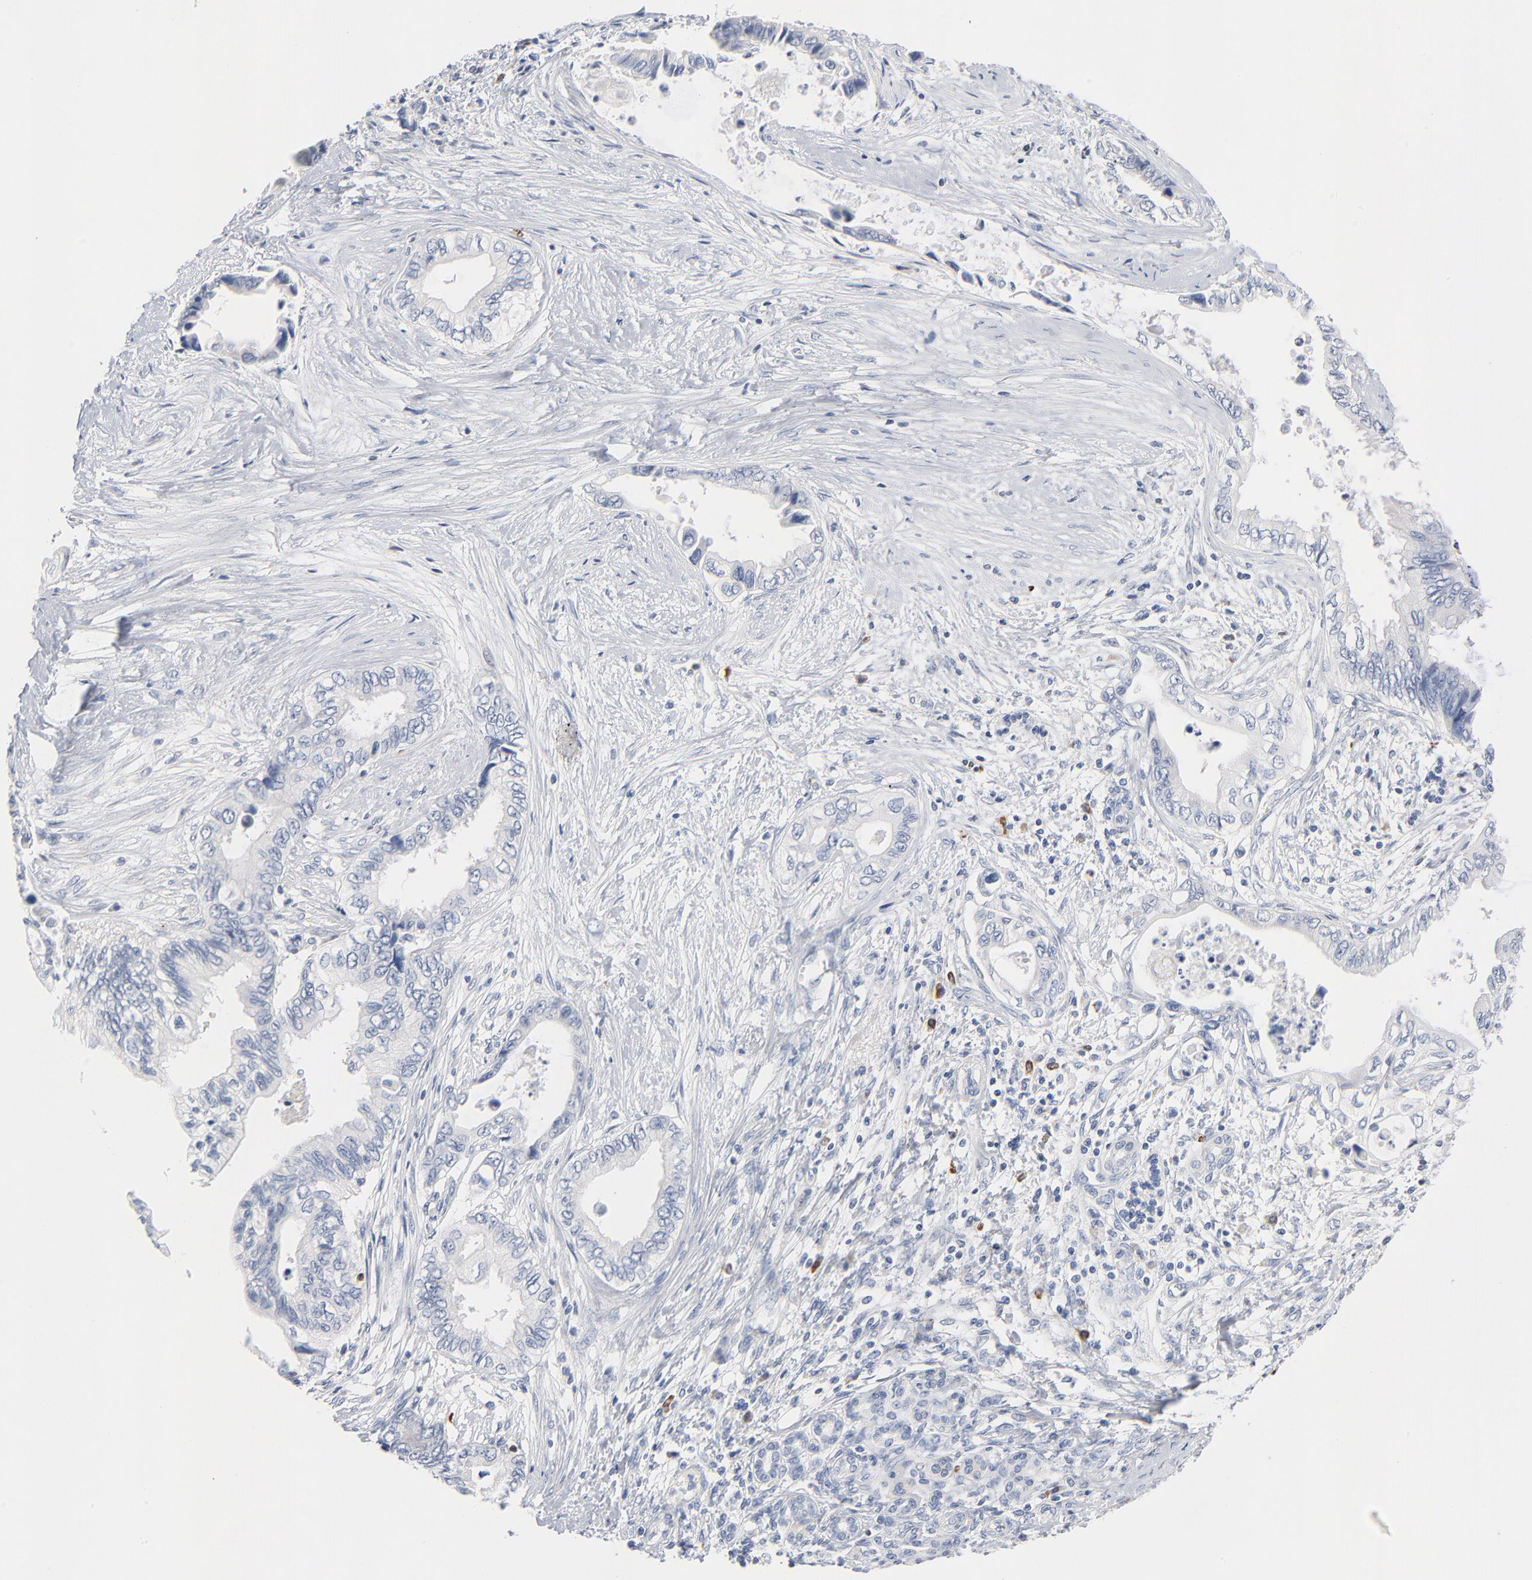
{"staining": {"intensity": "negative", "quantity": "none", "location": "none"}, "tissue": "pancreatic cancer", "cell_type": "Tumor cells", "image_type": "cancer", "snomed": [{"axis": "morphology", "description": "Adenocarcinoma, NOS"}, {"axis": "topography", "description": "Pancreas"}], "caption": "This micrograph is of adenocarcinoma (pancreatic) stained with immunohistochemistry to label a protein in brown with the nuclei are counter-stained blue. There is no expression in tumor cells. (Immunohistochemistry (ihc), brightfield microscopy, high magnification).", "gene": "GZMB", "patient": {"sex": "female", "age": 66}}